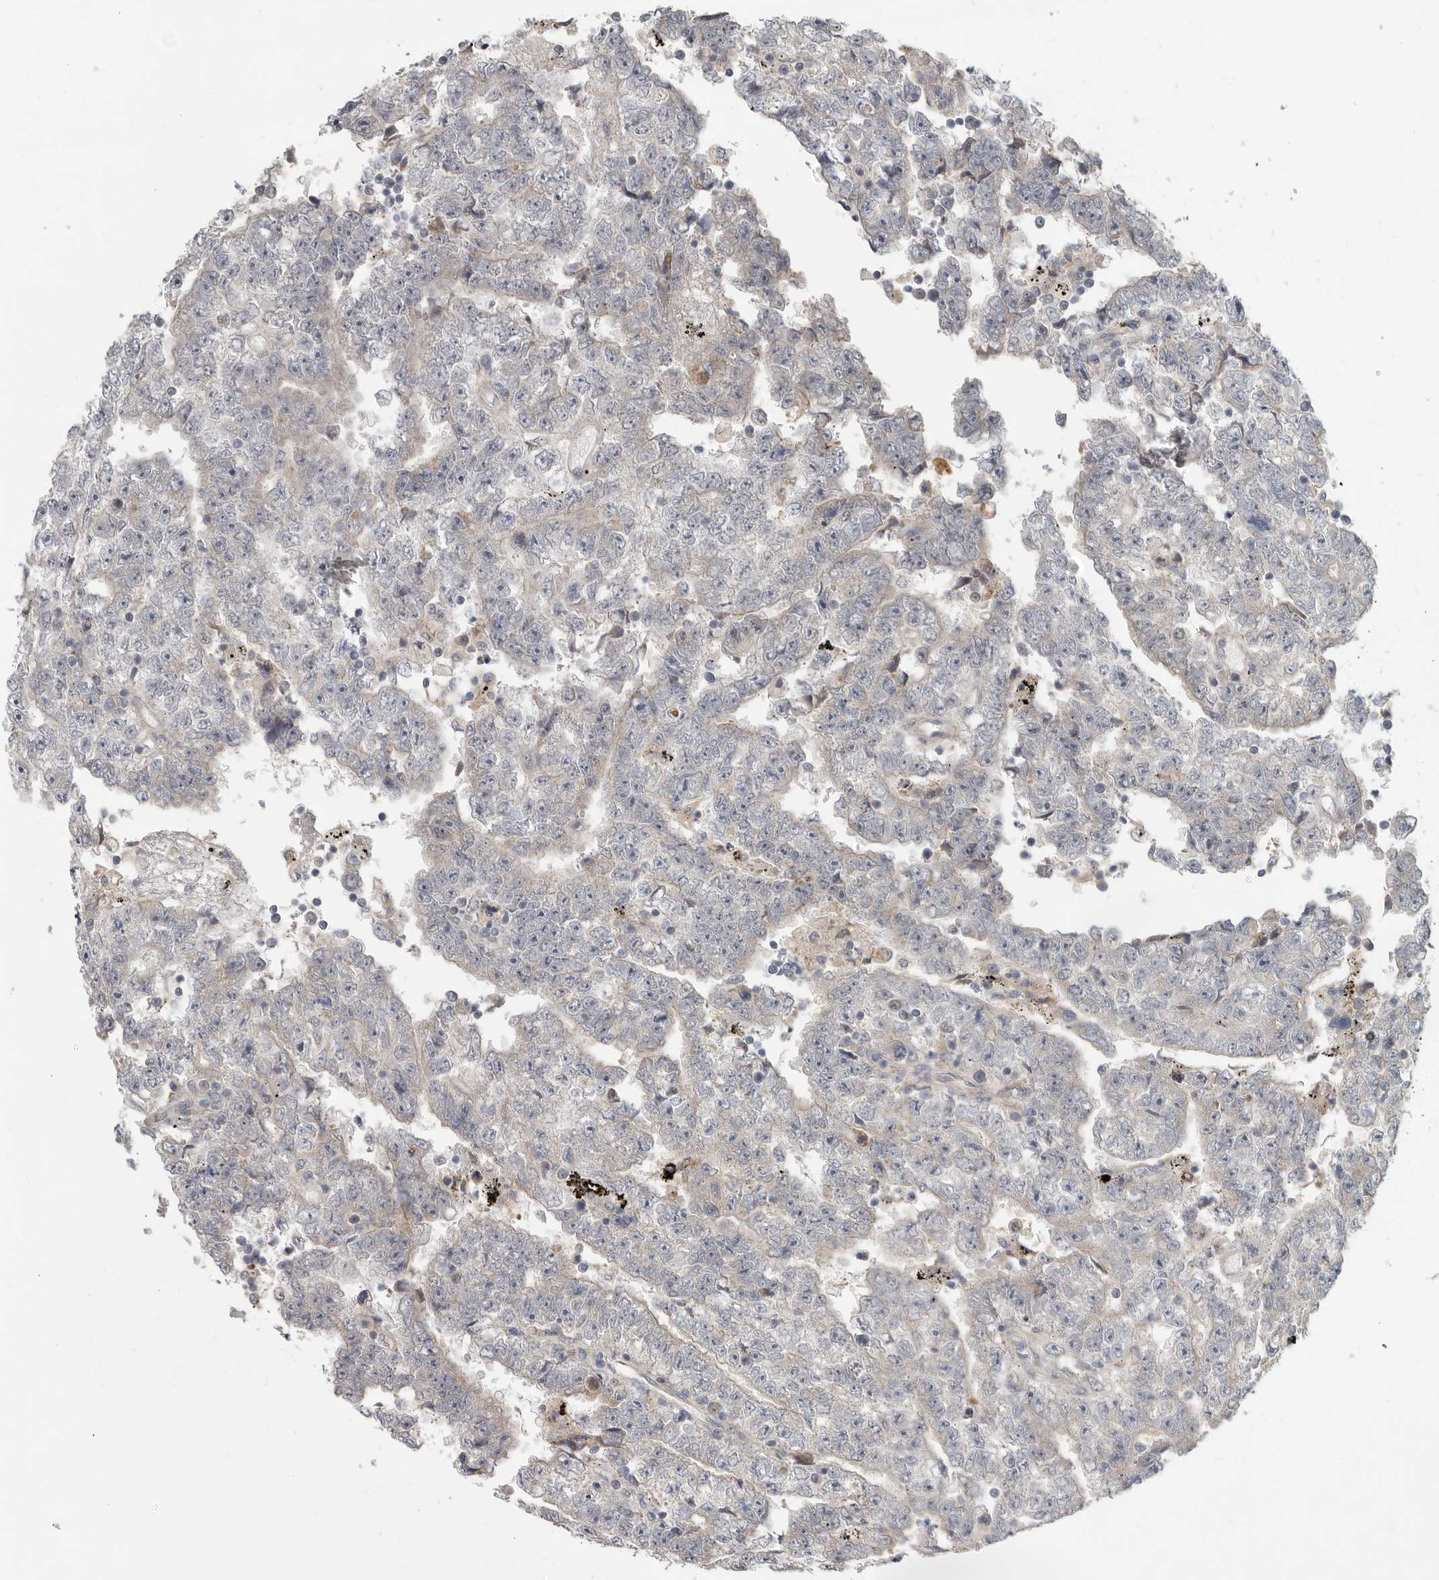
{"staining": {"intensity": "negative", "quantity": "none", "location": "none"}, "tissue": "testis cancer", "cell_type": "Tumor cells", "image_type": "cancer", "snomed": [{"axis": "morphology", "description": "Carcinoma, Embryonal, NOS"}, {"axis": "topography", "description": "Testis"}], "caption": "A micrograph of testis embryonal carcinoma stained for a protein exhibits no brown staining in tumor cells. The staining is performed using DAB (3,3'-diaminobenzidine) brown chromogen with nuclei counter-stained in using hematoxylin.", "gene": "FBXO43", "patient": {"sex": "male", "age": 25}}